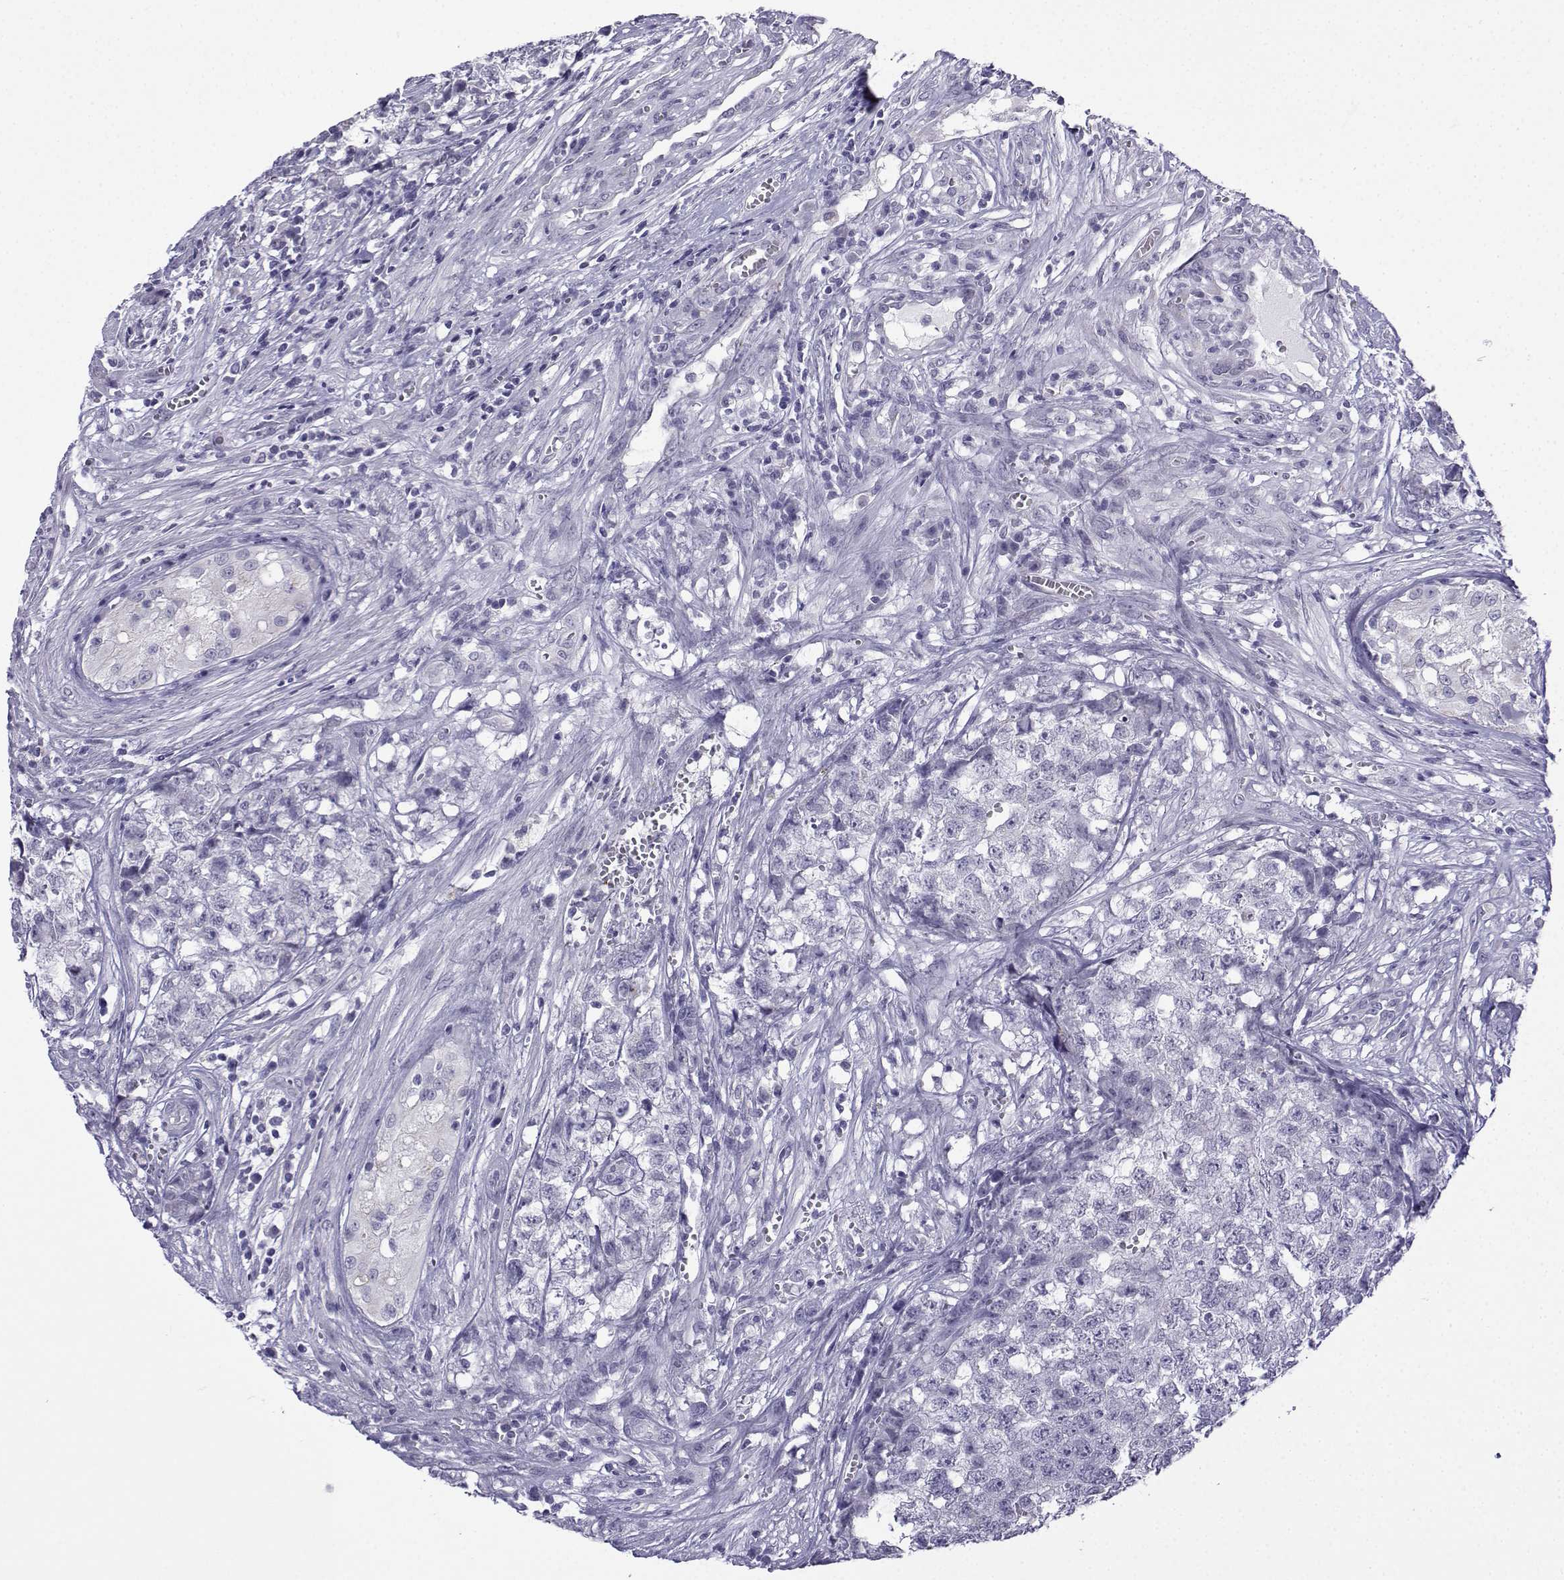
{"staining": {"intensity": "negative", "quantity": "none", "location": "none"}, "tissue": "testis cancer", "cell_type": "Tumor cells", "image_type": "cancer", "snomed": [{"axis": "morphology", "description": "Seminoma, NOS"}, {"axis": "morphology", "description": "Carcinoma, Embryonal, NOS"}, {"axis": "topography", "description": "Testis"}], "caption": "DAB (3,3'-diaminobenzidine) immunohistochemical staining of human testis embryonal carcinoma exhibits no significant staining in tumor cells. (DAB IHC with hematoxylin counter stain).", "gene": "ACRBP", "patient": {"sex": "male", "age": 22}}